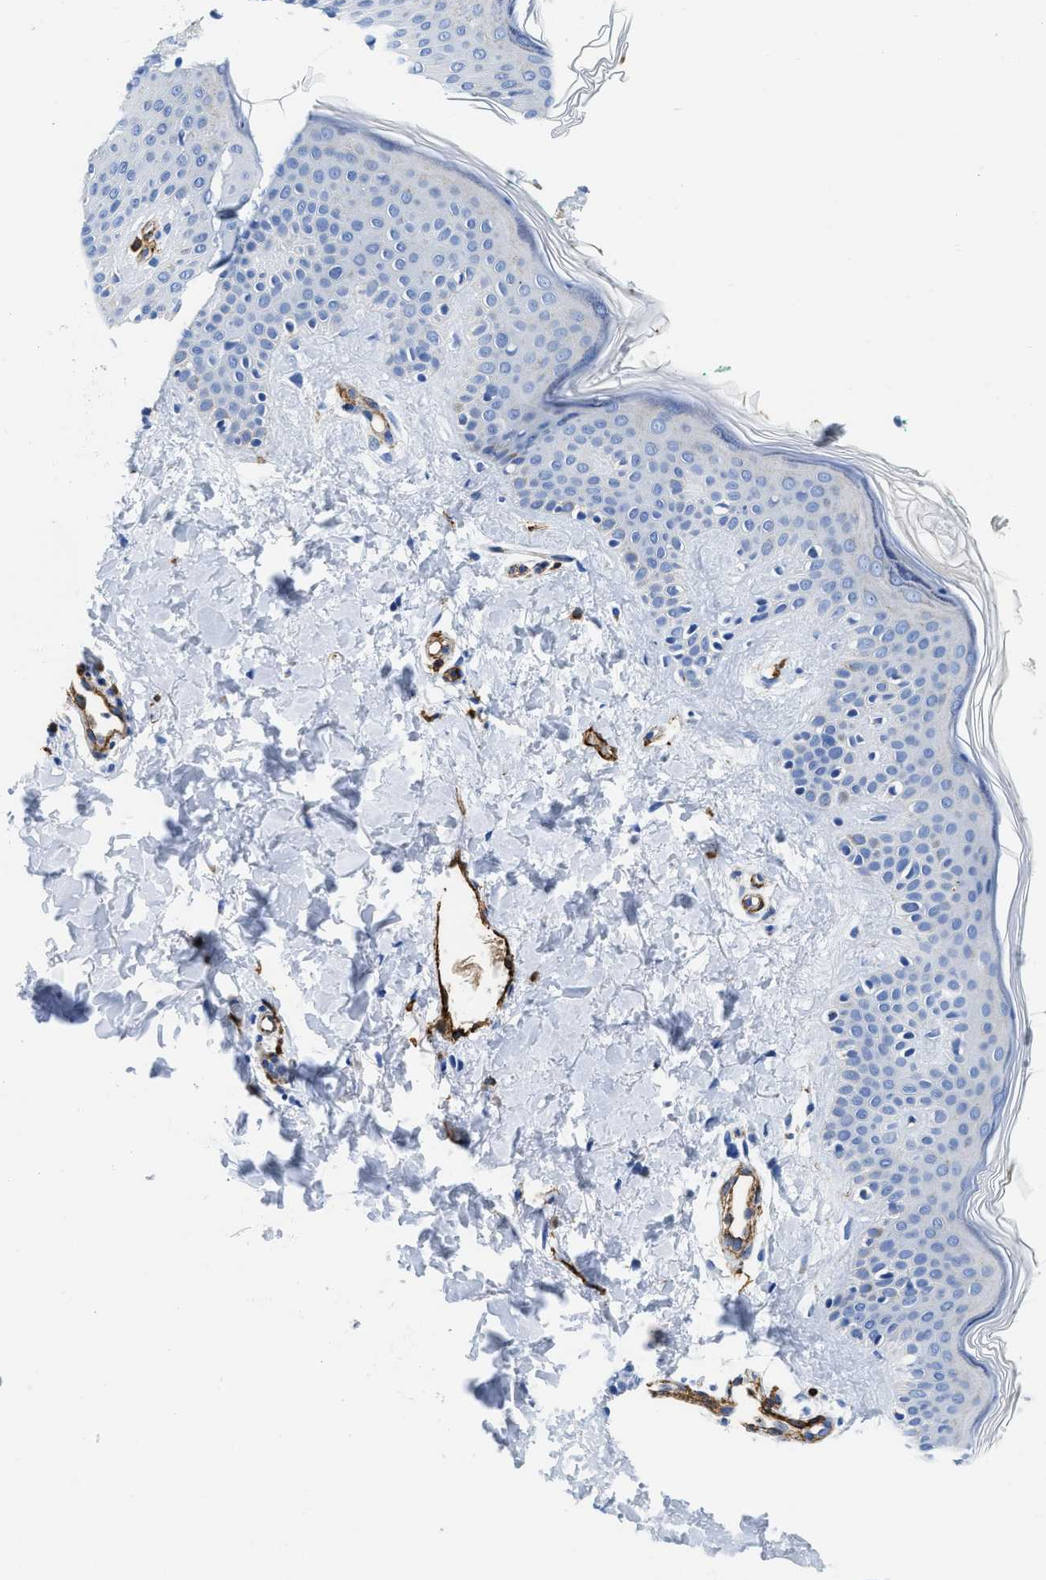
{"staining": {"intensity": "negative", "quantity": "none", "location": "none"}, "tissue": "skin", "cell_type": "Fibroblasts", "image_type": "normal", "snomed": [{"axis": "morphology", "description": "Normal tissue, NOS"}, {"axis": "topography", "description": "Skin"}], "caption": "Immunohistochemical staining of unremarkable skin shows no significant positivity in fibroblasts. The staining was performed using DAB to visualize the protein expression in brown, while the nuclei were stained in blue with hematoxylin (Magnification: 20x).", "gene": "TVP23B", "patient": {"sex": "male", "age": 30}}